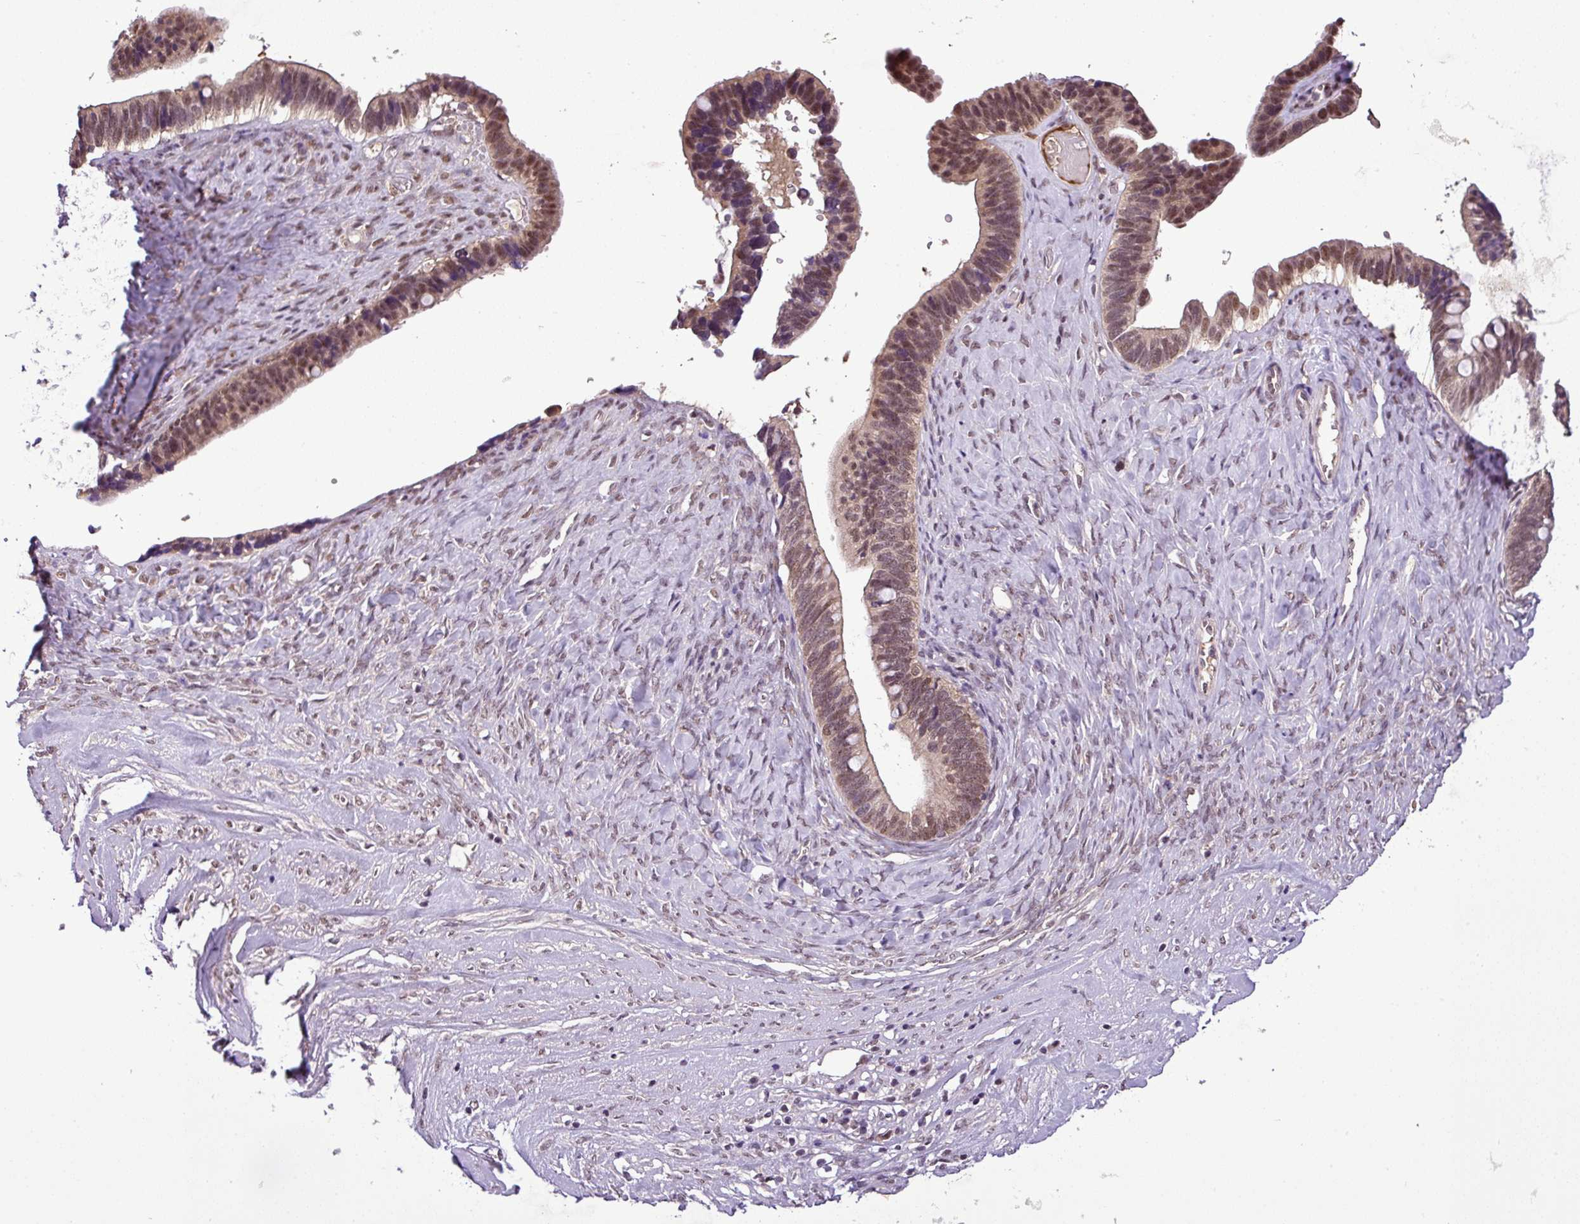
{"staining": {"intensity": "moderate", "quantity": ">75%", "location": "nuclear"}, "tissue": "ovarian cancer", "cell_type": "Tumor cells", "image_type": "cancer", "snomed": [{"axis": "morphology", "description": "Cystadenocarcinoma, serous, NOS"}, {"axis": "topography", "description": "Ovary"}], "caption": "Ovarian cancer was stained to show a protein in brown. There is medium levels of moderate nuclear positivity in approximately >75% of tumor cells. (Stains: DAB in brown, nuclei in blue, Microscopy: brightfield microscopy at high magnification).", "gene": "MFHAS1", "patient": {"sex": "female", "age": 56}}